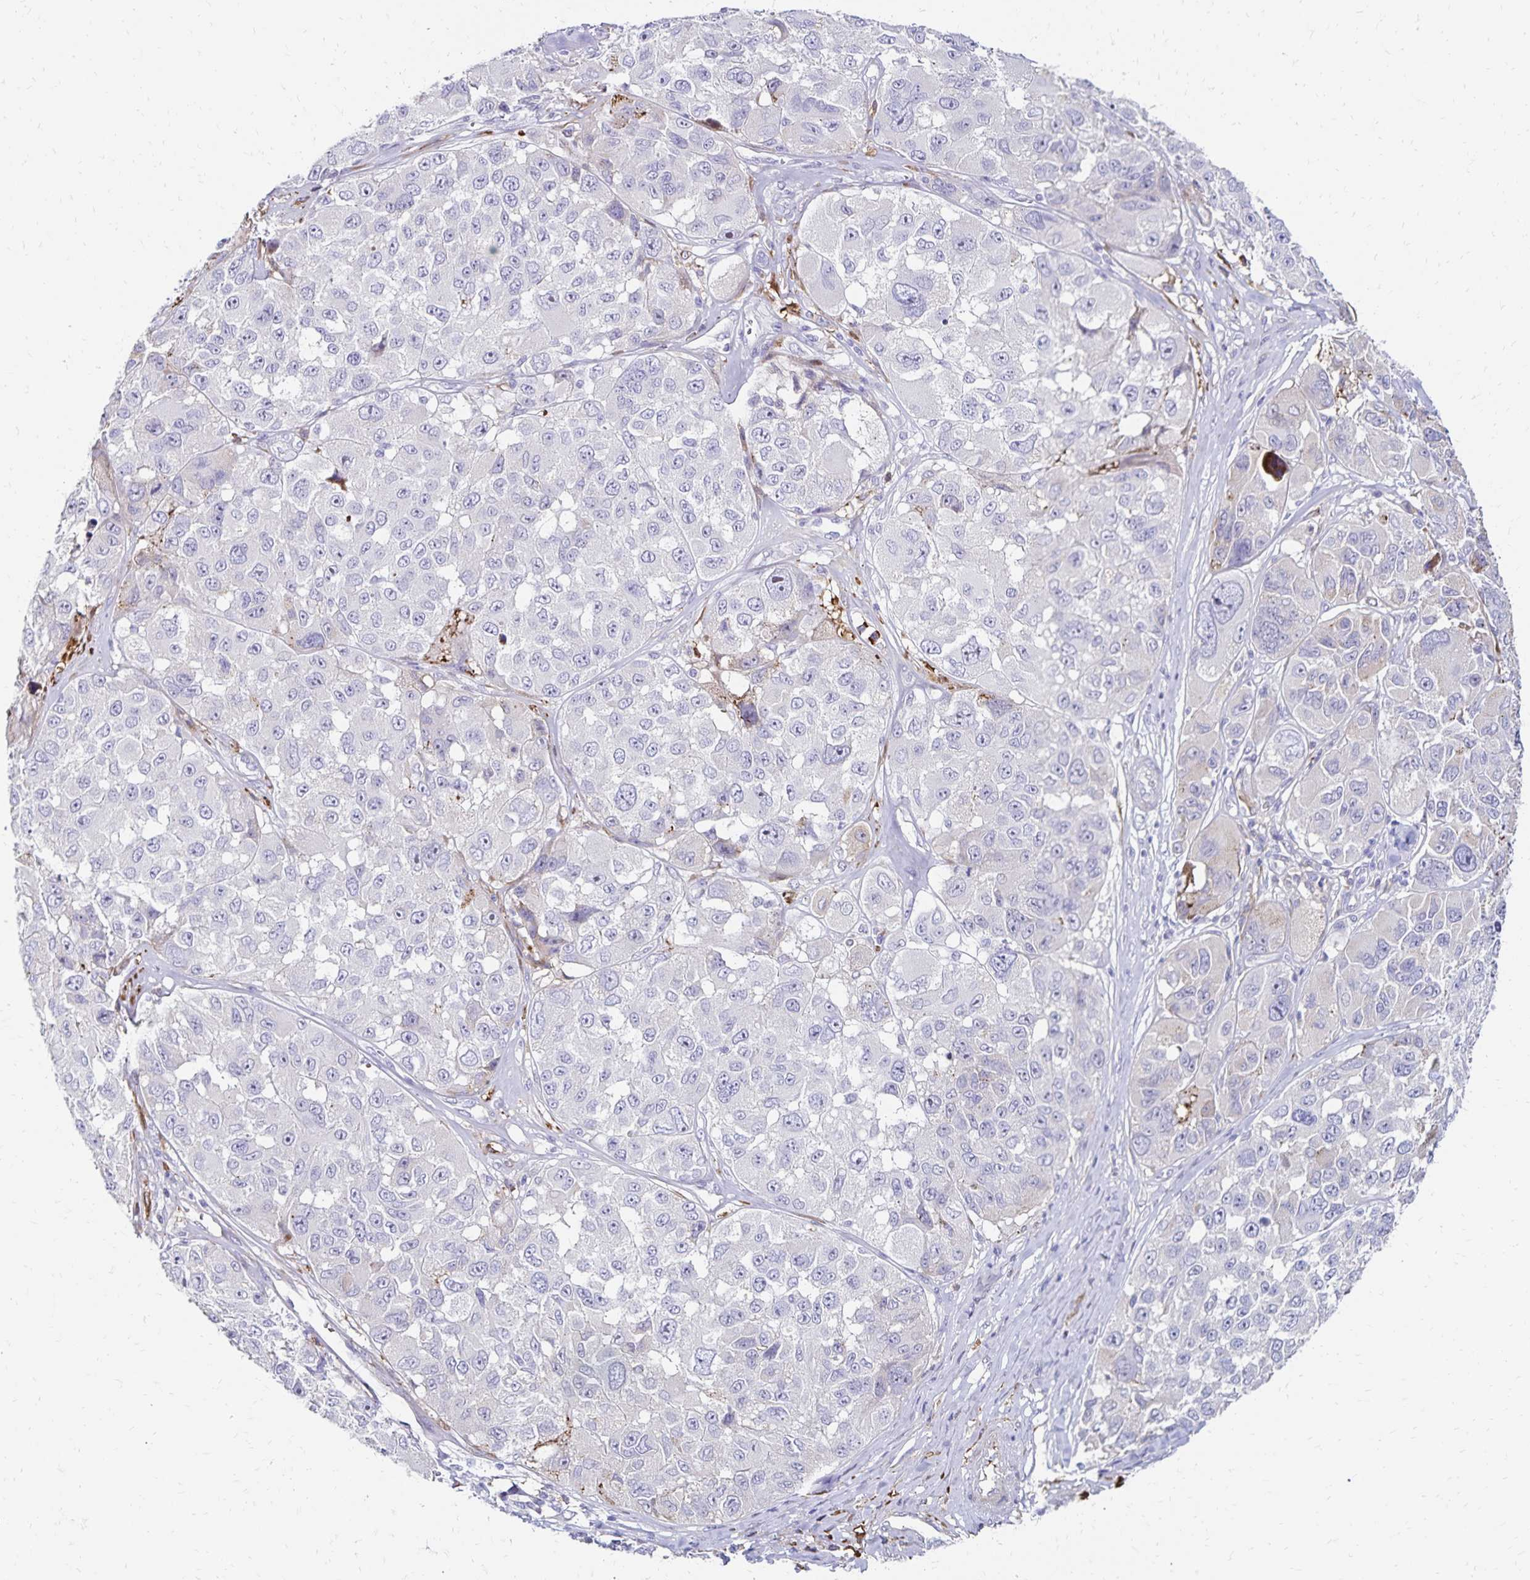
{"staining": {"intensity": "moderate", "quantity": "25%-75%", "location": "cytoplasmic/membranous"}, "tissue": "melanoma", "cell_type": "Tumor cells", "image_type": "cancer", "snomed": [{"axis": "morphology", "description": "Malignant melanoma, NOS"}, {"axis": "topography", "description": "Skin"}], "caption": "Melanoma stained with a brown dye exhibits moderate cytoplasmic/membranous positive positivity in about 25%-75% of tumor cells.", "gene": "NECAP1", "patient": {"sex": "female", "age": 66}}